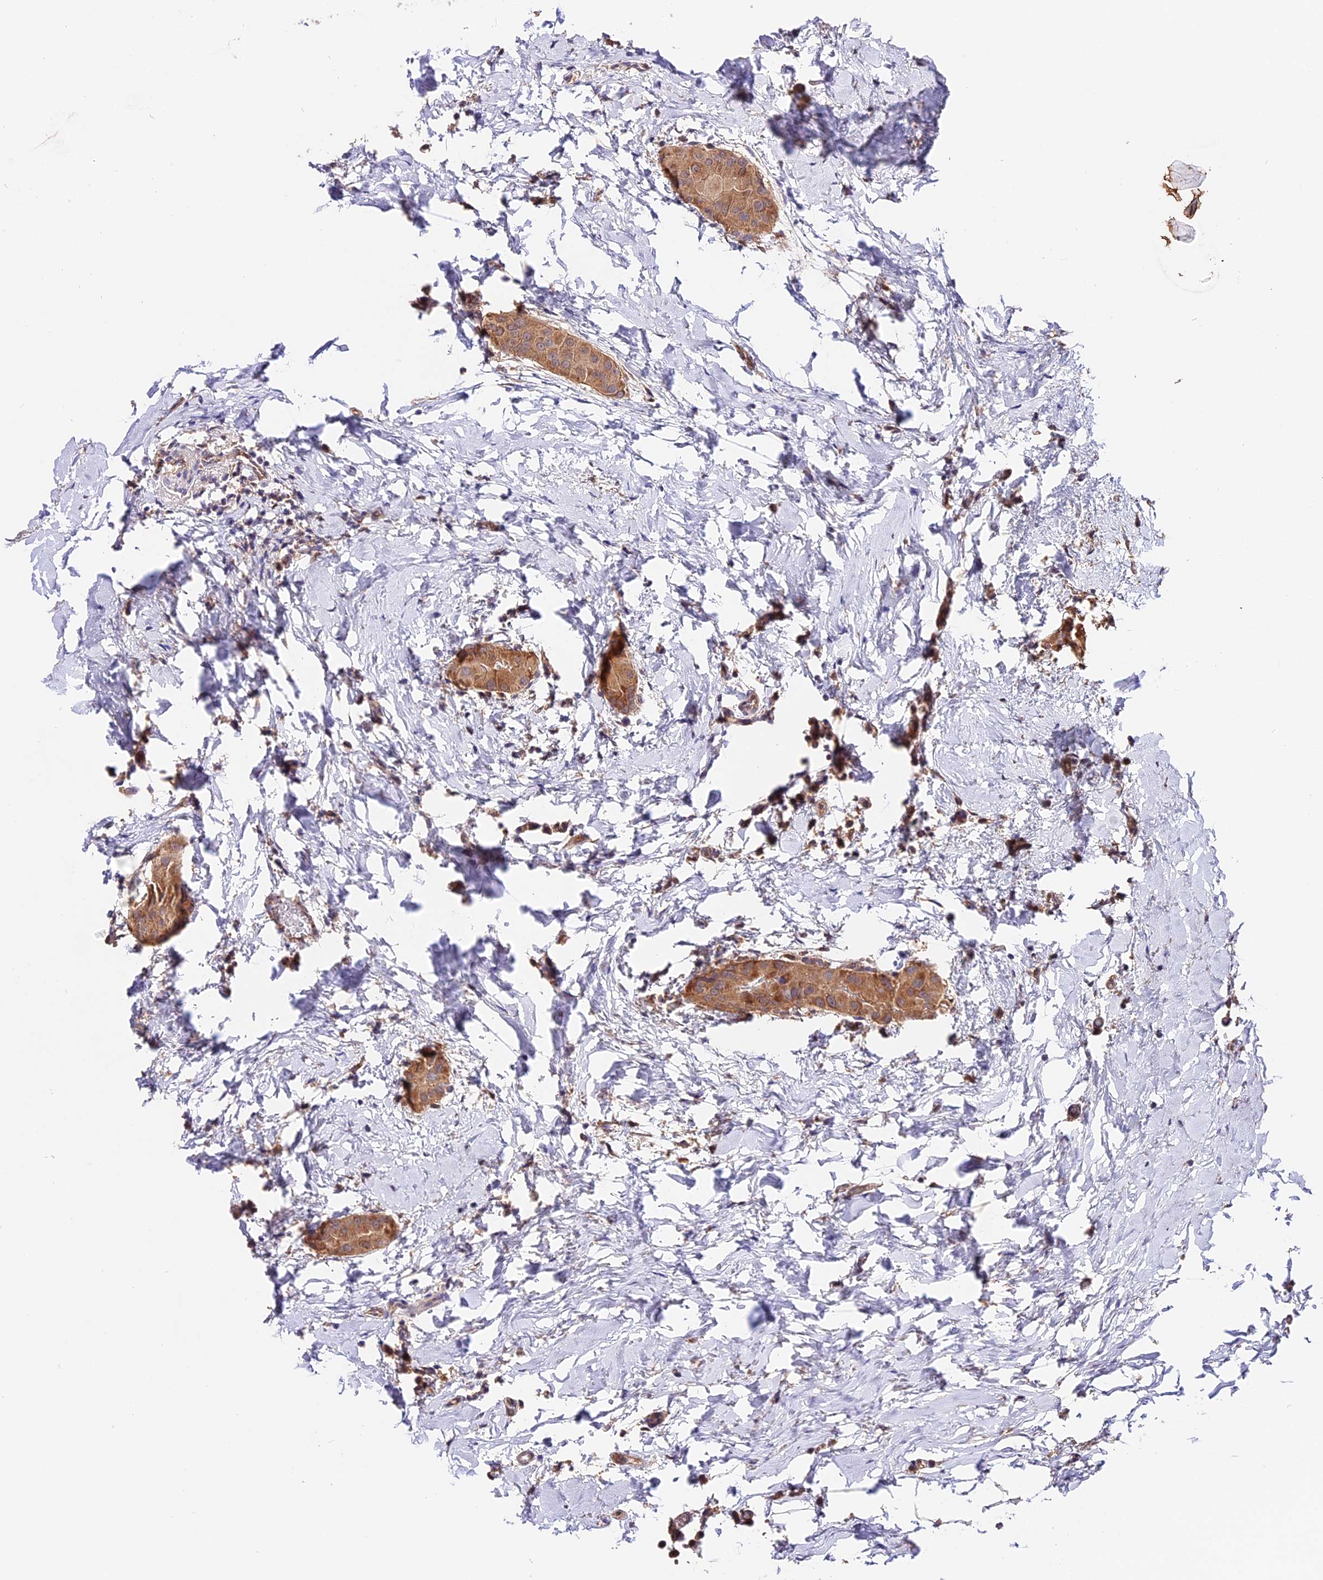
{"staining": {"intensity": "moderate", "quantity": ">75%", "location": "cytoplasmic/membranous"}, "tissue": "thyroid cancer", "cell_type": "Tumor cells", "image_type": "cancer", "snomed": [{"axis": "morphology", "description": "Papillary adenocarcinoma, NOS"}, {"axis": "topography", "description": "Thyroid gland"}], "caption": "Human thyroid cancer (papillary adenocarcinoma) stained for a protein (brown) displays moderate cytoplasmic/membranous positive staining in about >75% of tumor cells.", "gene": "CES3", "patient": {"sex": "male", "age": 33}}